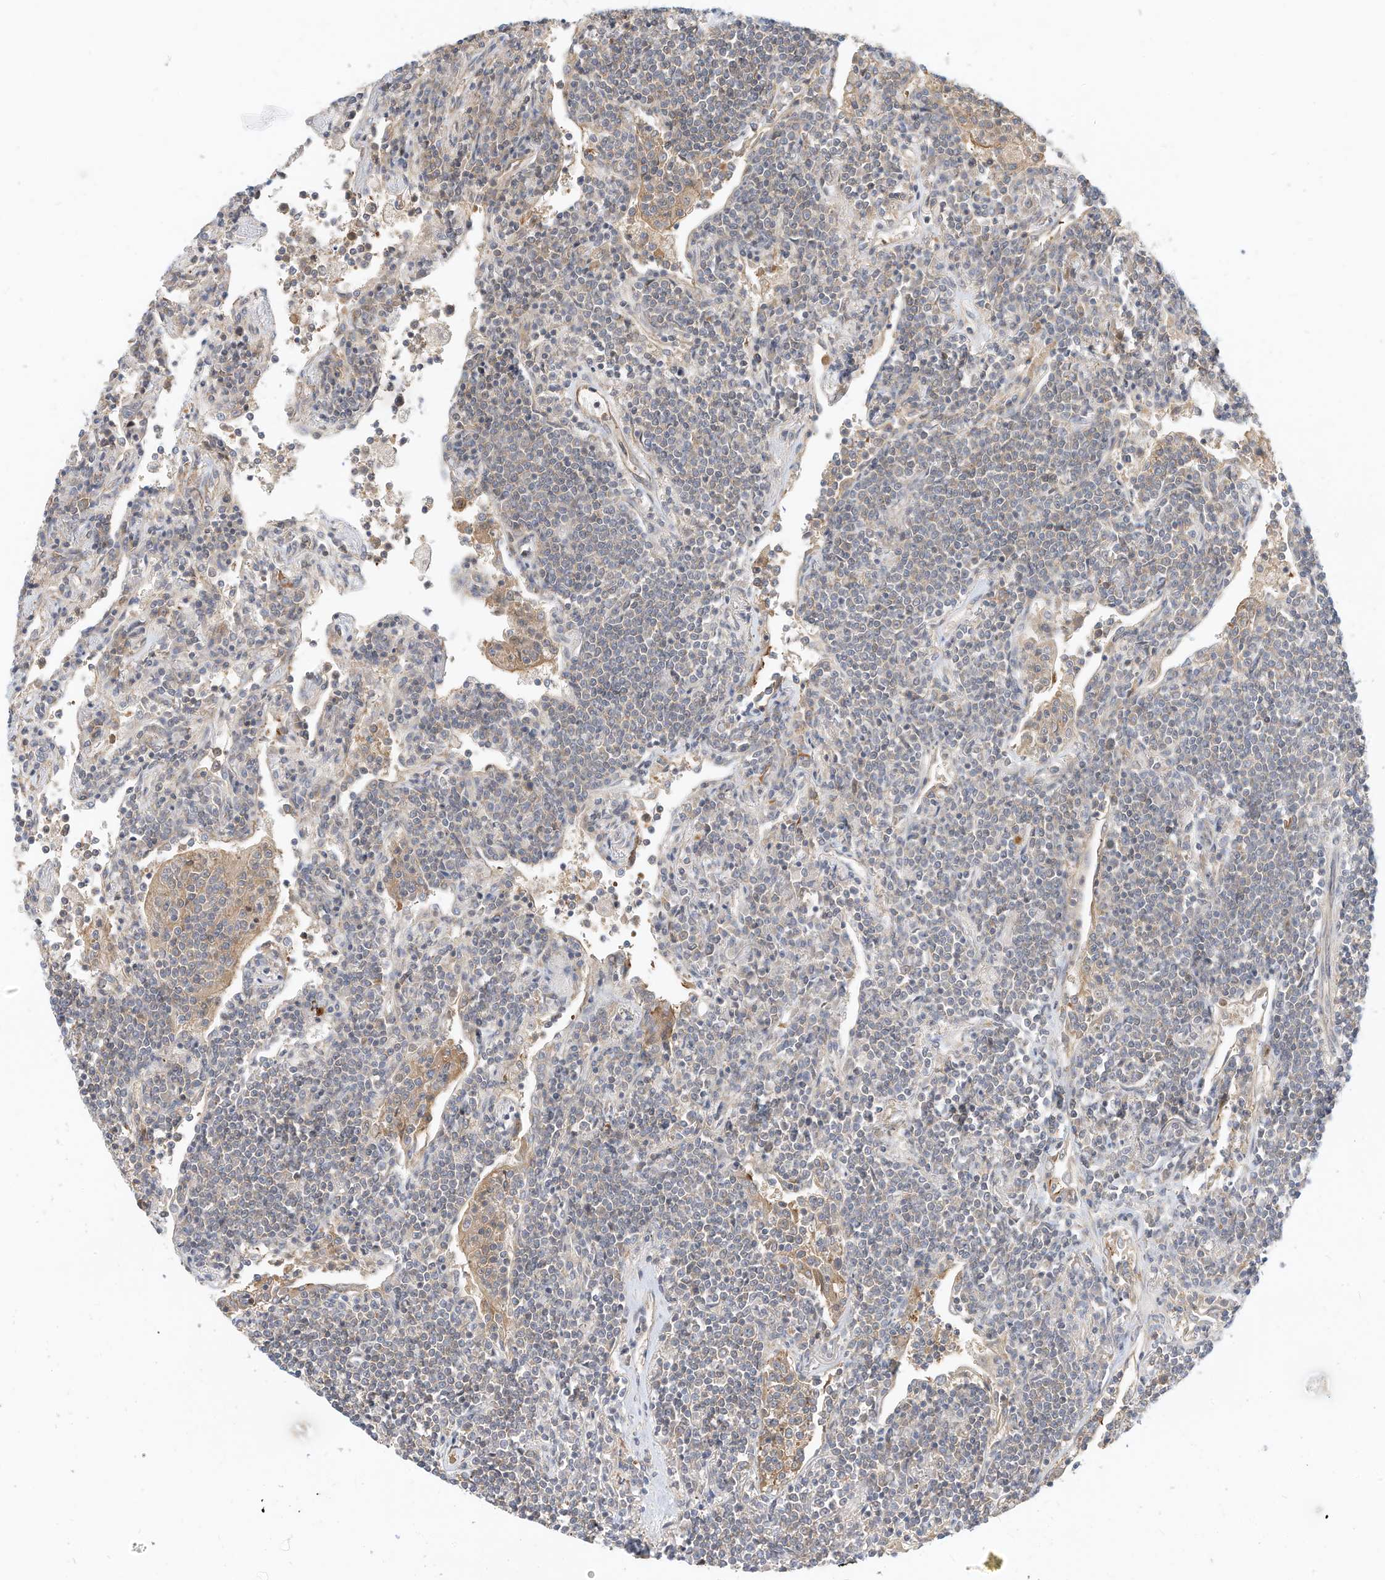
{"staining": {"intensity": "negative", "quantity": "none", "location": "none"}, "tissue": "lymphoma", "cell_type": "Tumor cells", "image_type": "cancer", "snomed": [{"axis": "morphology", "description": "Malignant lymphoma, non-Hodgkin's type, Low grade"}, {"axis": "topography", "description": "Lung"}], "caption": "Immunohistochemical staining of human lymphoma demonstrates no significant positivity in tumor cells.", "gene": "OFD1", "patient": {"sex": "female", "age": 71}}